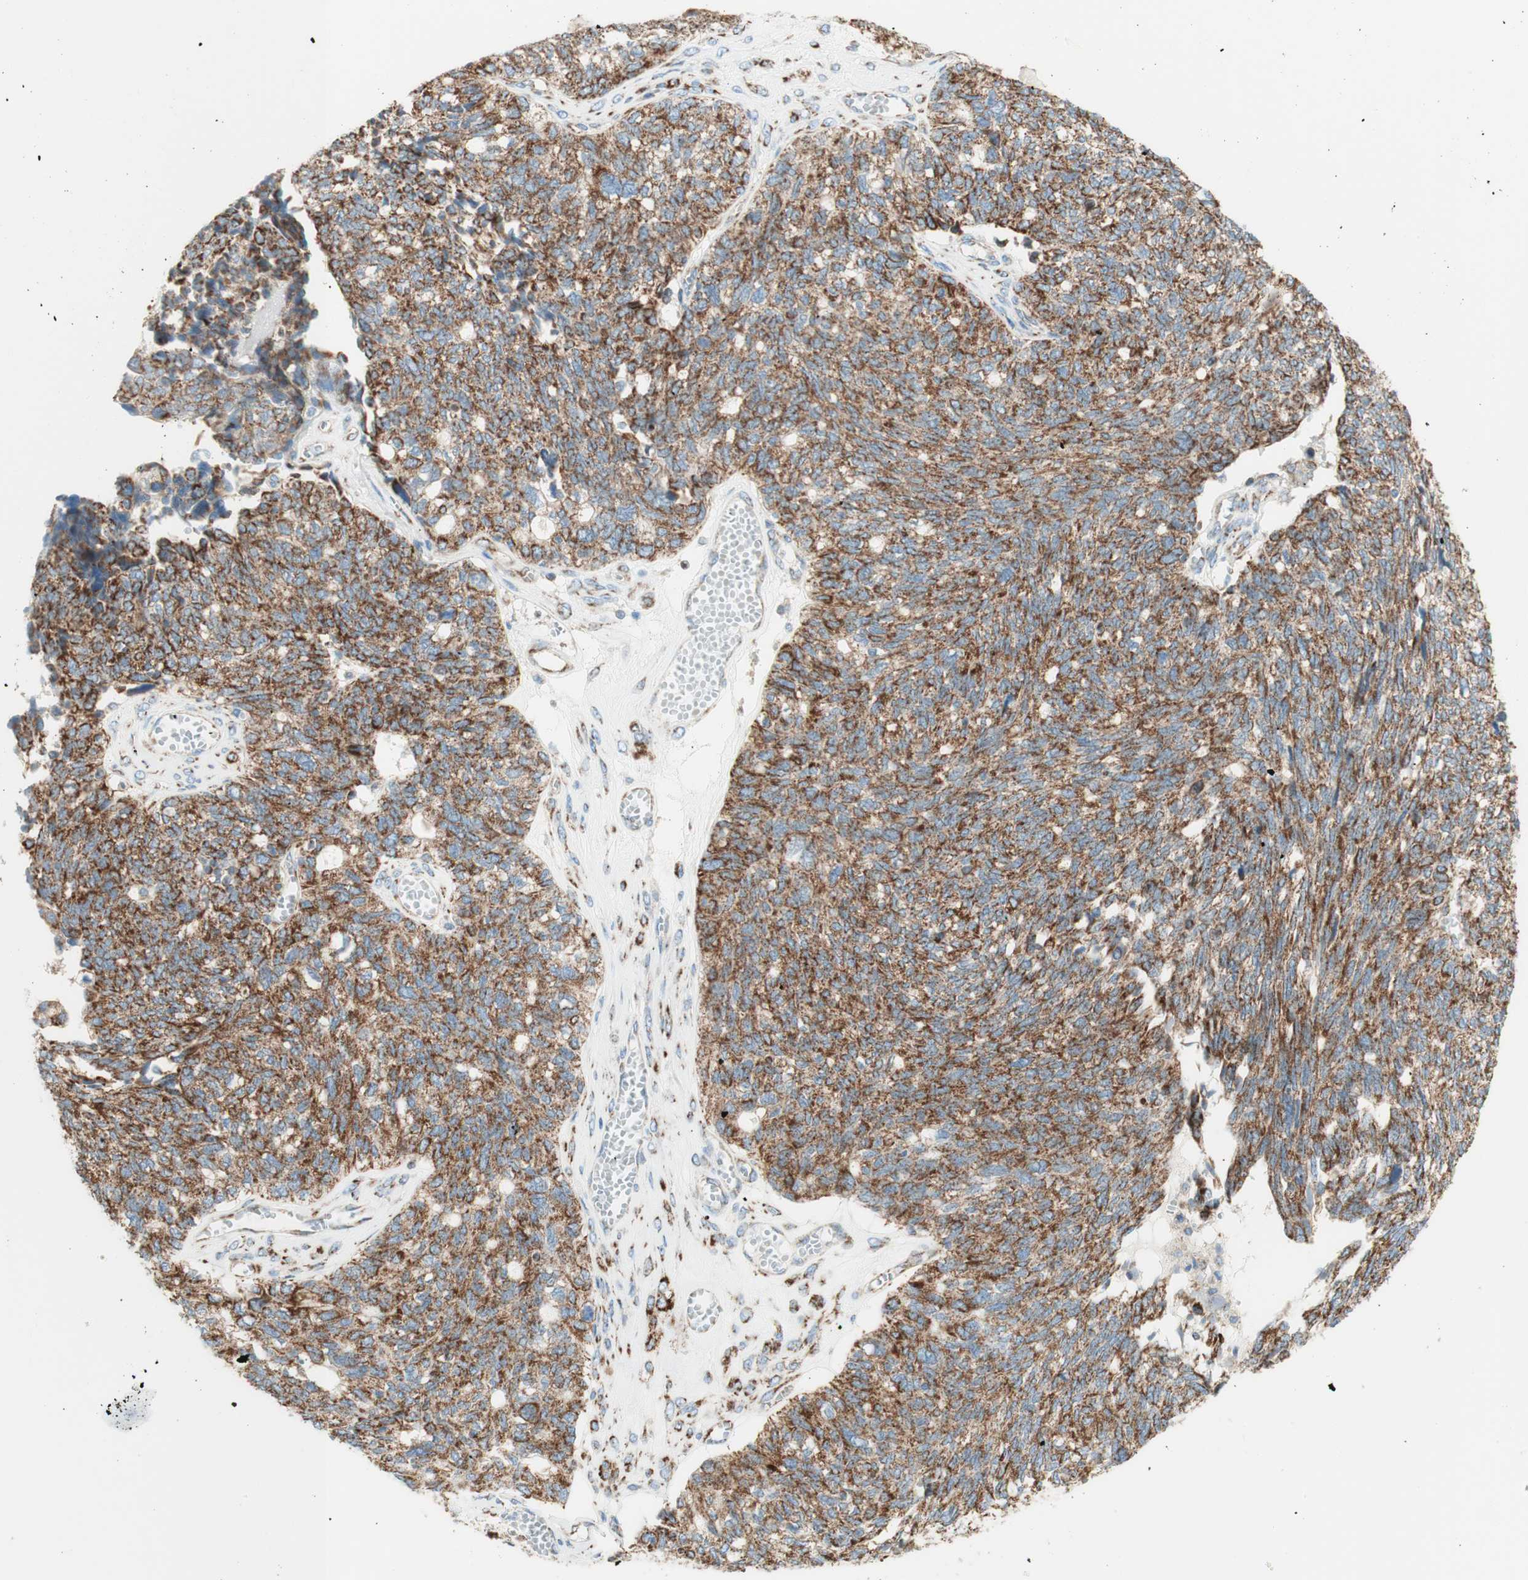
{"staining": {"intensity": "moderate", "quantity": ">75%", "location": "cytoplasmic/membranous"}, "tissue": "ovarian cancer", "cell_type": "Tumor cells", "image_type": "cancer", "snomed": [{"axis": "morphology", "description": "Cystadenocarcinoma, serous, NOS"}, {"axis": "topography", "description": "Ovary"}], "caption": "Immunohistochemistry image of ovarian serous cystadenocarcinoma stained for a protein (brown), which demonstrates medium levels of moderate cytoplasmic/membranous staining in approximately >75% of tumor cells.", "gene": "TOMM20", "patient": {"sex": "female", "age": 79}}